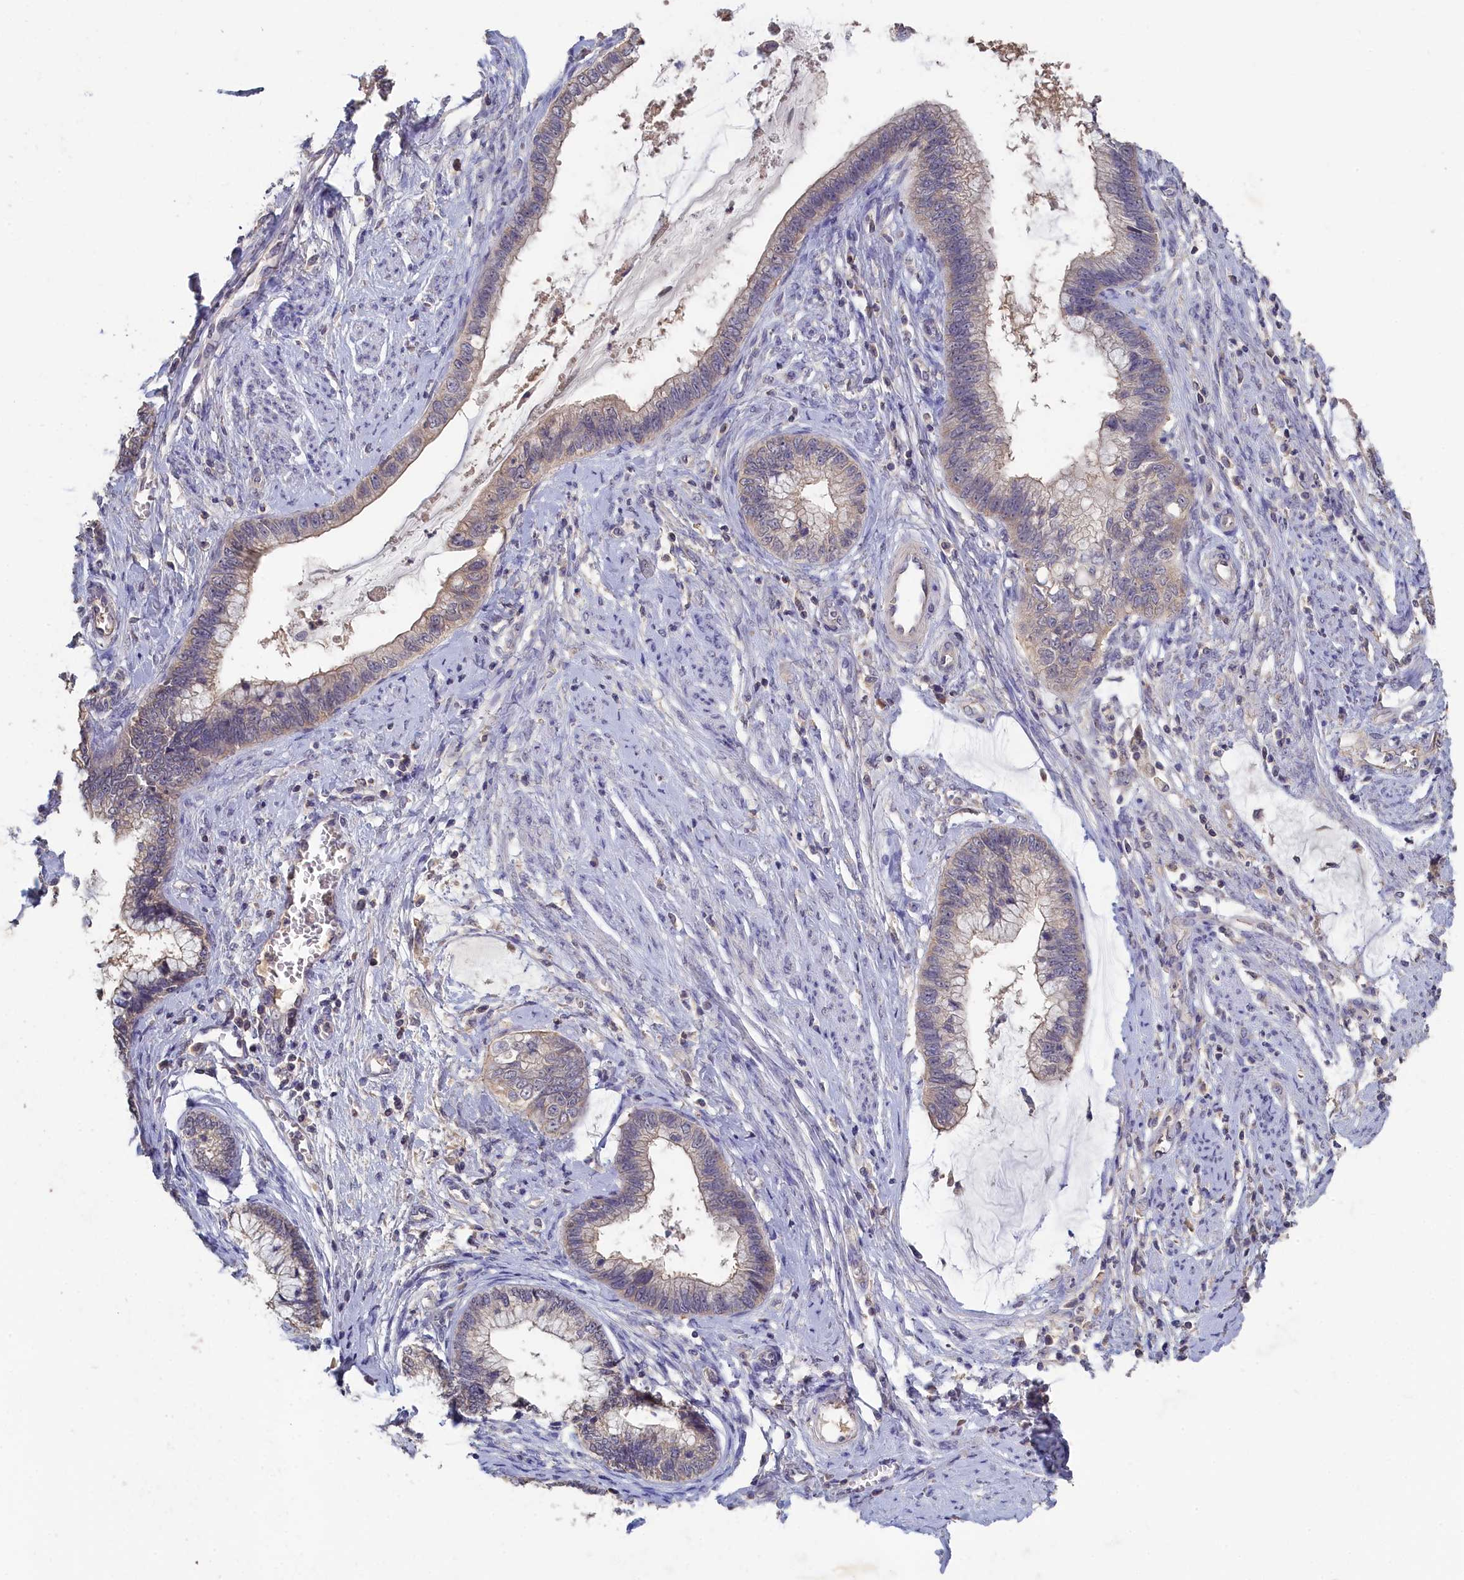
{"staining": {"intensity": "negative", "quantity": "none", "location": "none"}, "tissue": "cervical cancer", "cell_type": "Tumor cells", "image_type": "cancer", "snomed": [{"axis": "morphology", "description": "Adenocarcinoma, NOS"}, {"axis": "topography", "description": "Cervix"}], "caption": "The micrograph displays no staining of tumor cells in cervical cancer.", "gene": "CELF5", "patient": {"sex": "female", "age": 44}}